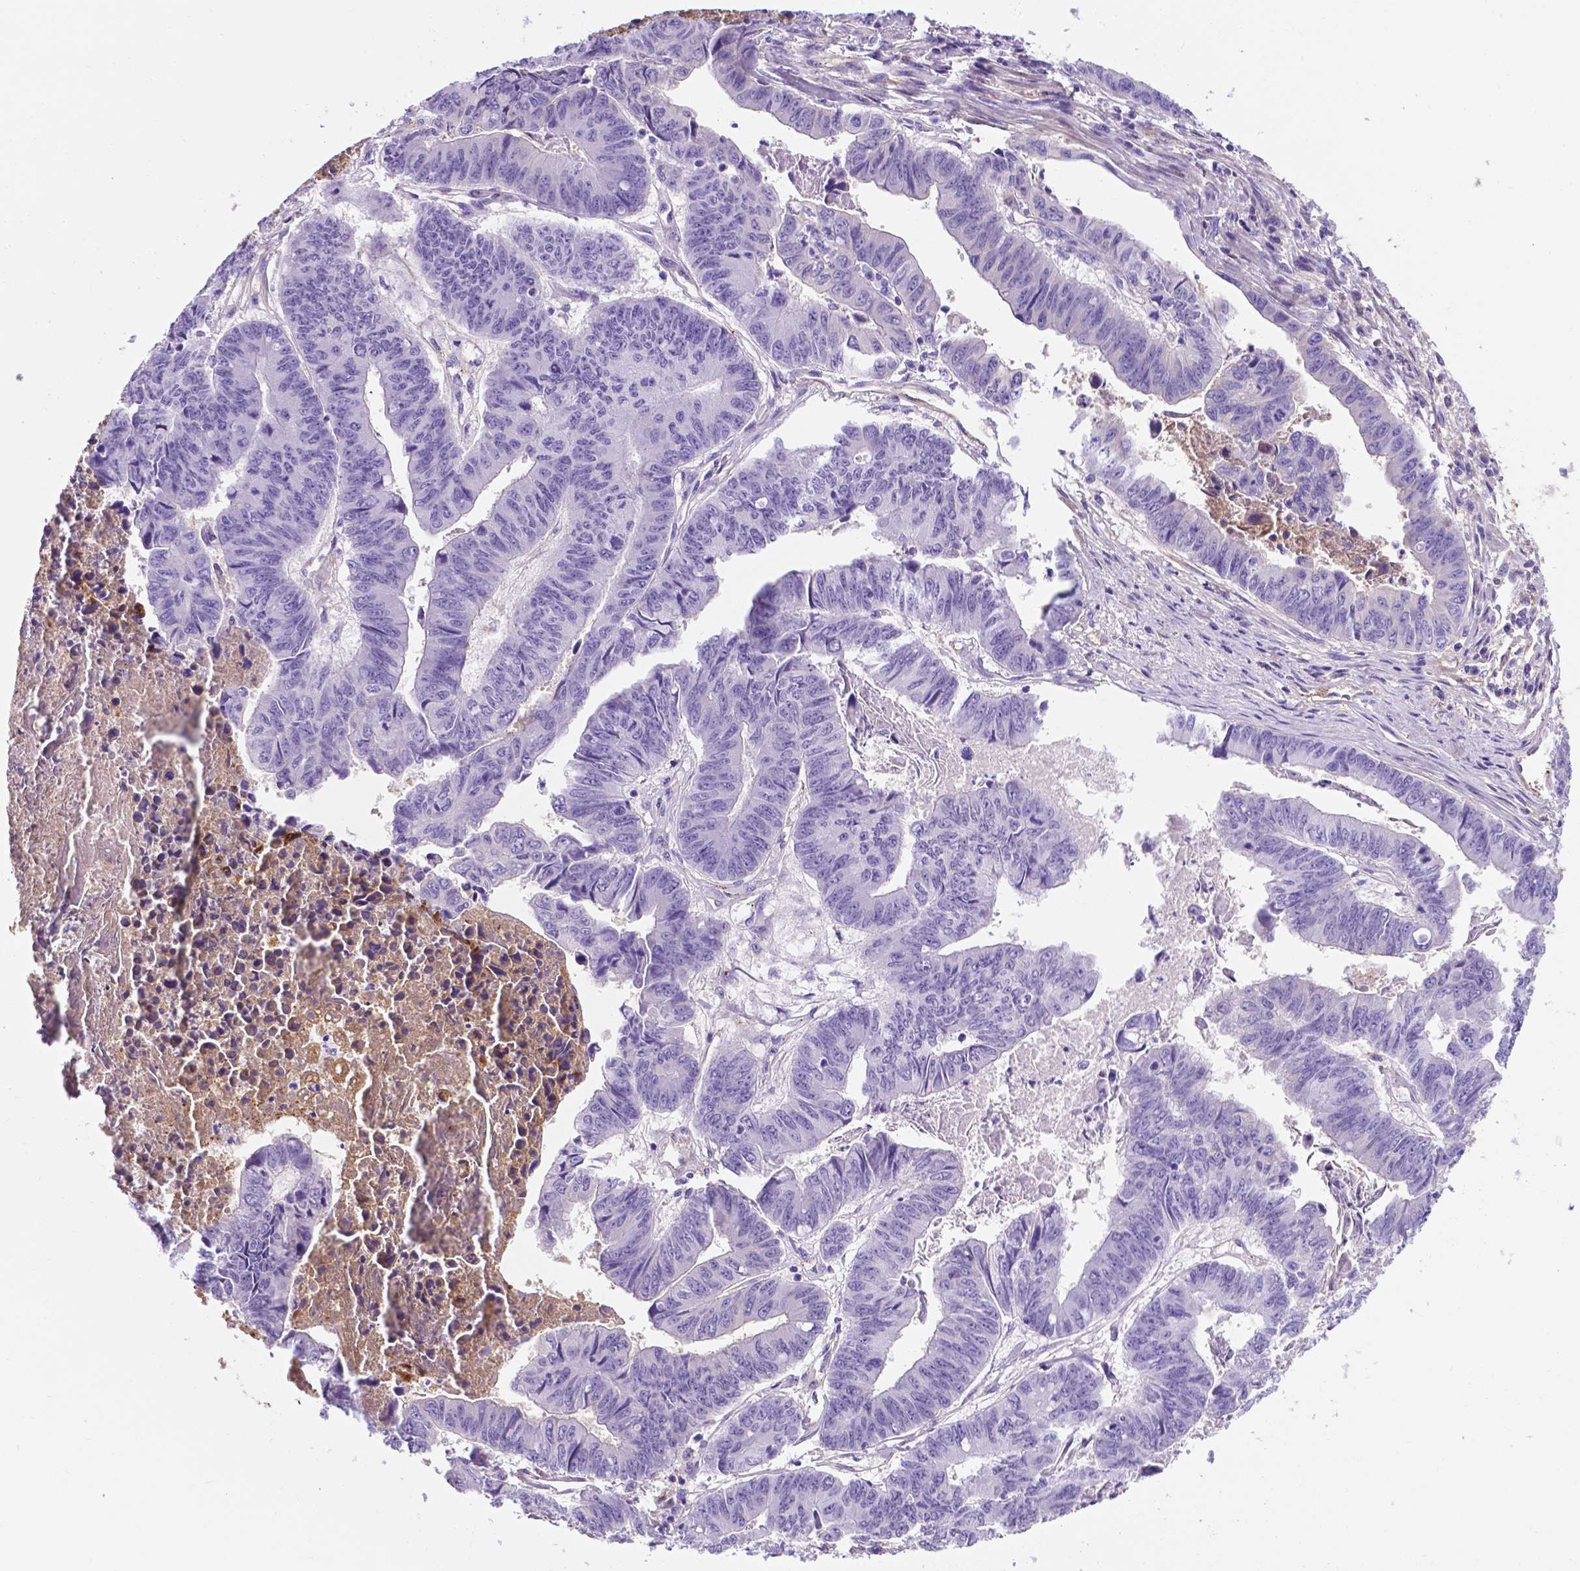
{"staining": {"intensity": "negative", "quantity": "none", "location": "none"}, "tissue": "stomach cancer", "cell_type": "Tumor cells", "image_type": "cancer", "snomed": [{"axis": "morphology", "description": "Adenocarcinoma, NOS"}, {"axis": "topography", "description": "Stomach, lower"}], "caption": "Protein analysis of stomach adenocarcinoma reveals no significant expression in tumor cells.", "gene": "APOE", "patient": {"sex": "male", "age": 77}}